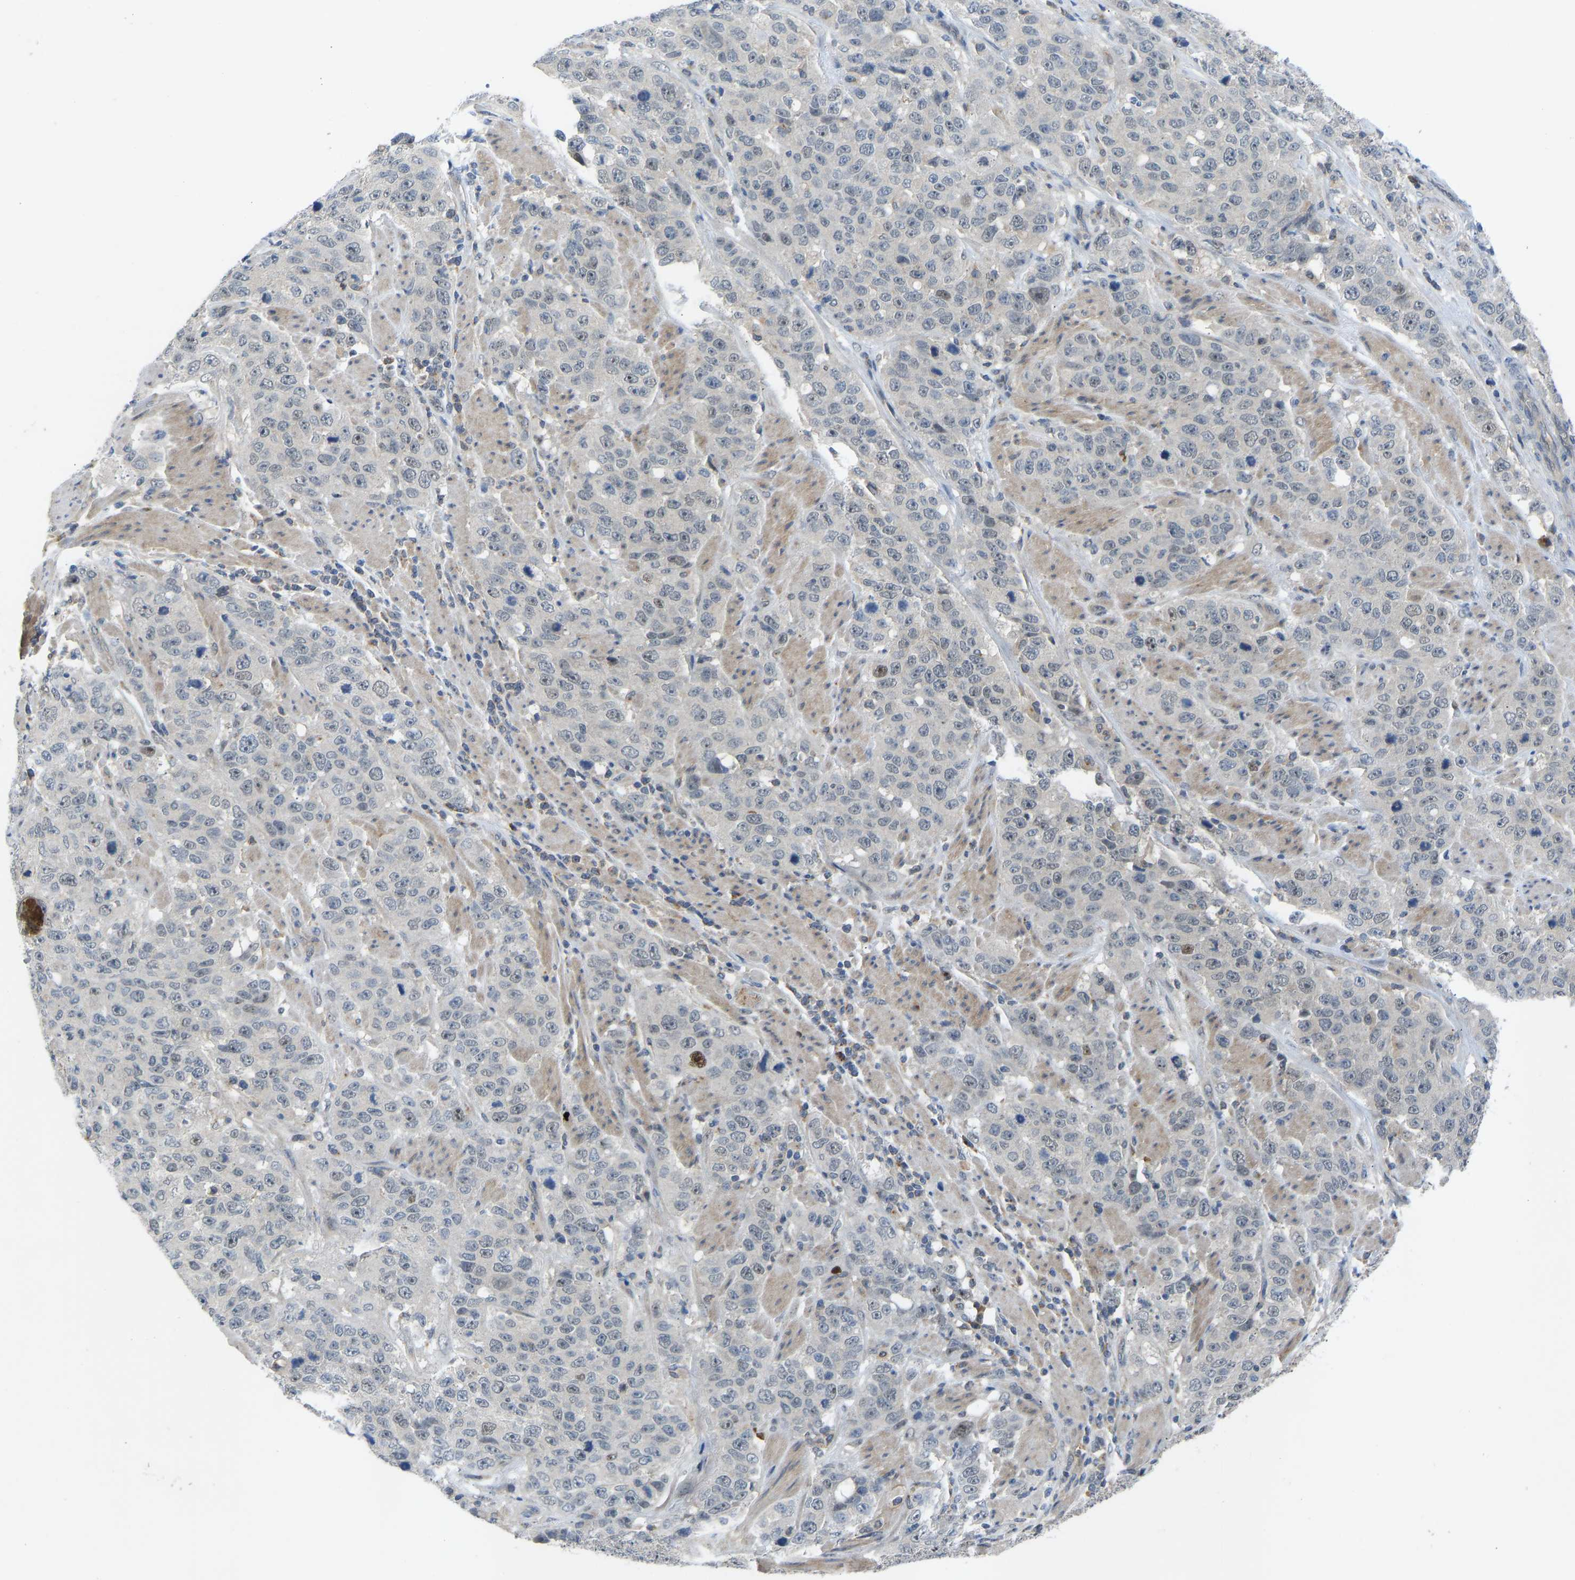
{"staining": {"intensity": "negative", "quantity": "none", "location": "none"}, "tissue": "stomach cancer", "cell_type": "Tumor cells", "image_type": "cancer", "snomed": [{"axis": "morphology", "description": "Adenocarcinoma, NOS"}, {"axis": "topography", "description": "Stomach"}], "caption": "High magnification brightfield microscopy of stomach cancer (adenocarcinoma) stained with DAB (brown) and counterstained with hematoxylin (blue): tumor cells show no significant staining. (Stains: DAB immunohistochemistry (IHC) with hematoxylin counter stain, Microscopy: brightfield microscopy at high magnification).", "gene": "ZNF251", "patient": {"sex": "male", "age": 48}}